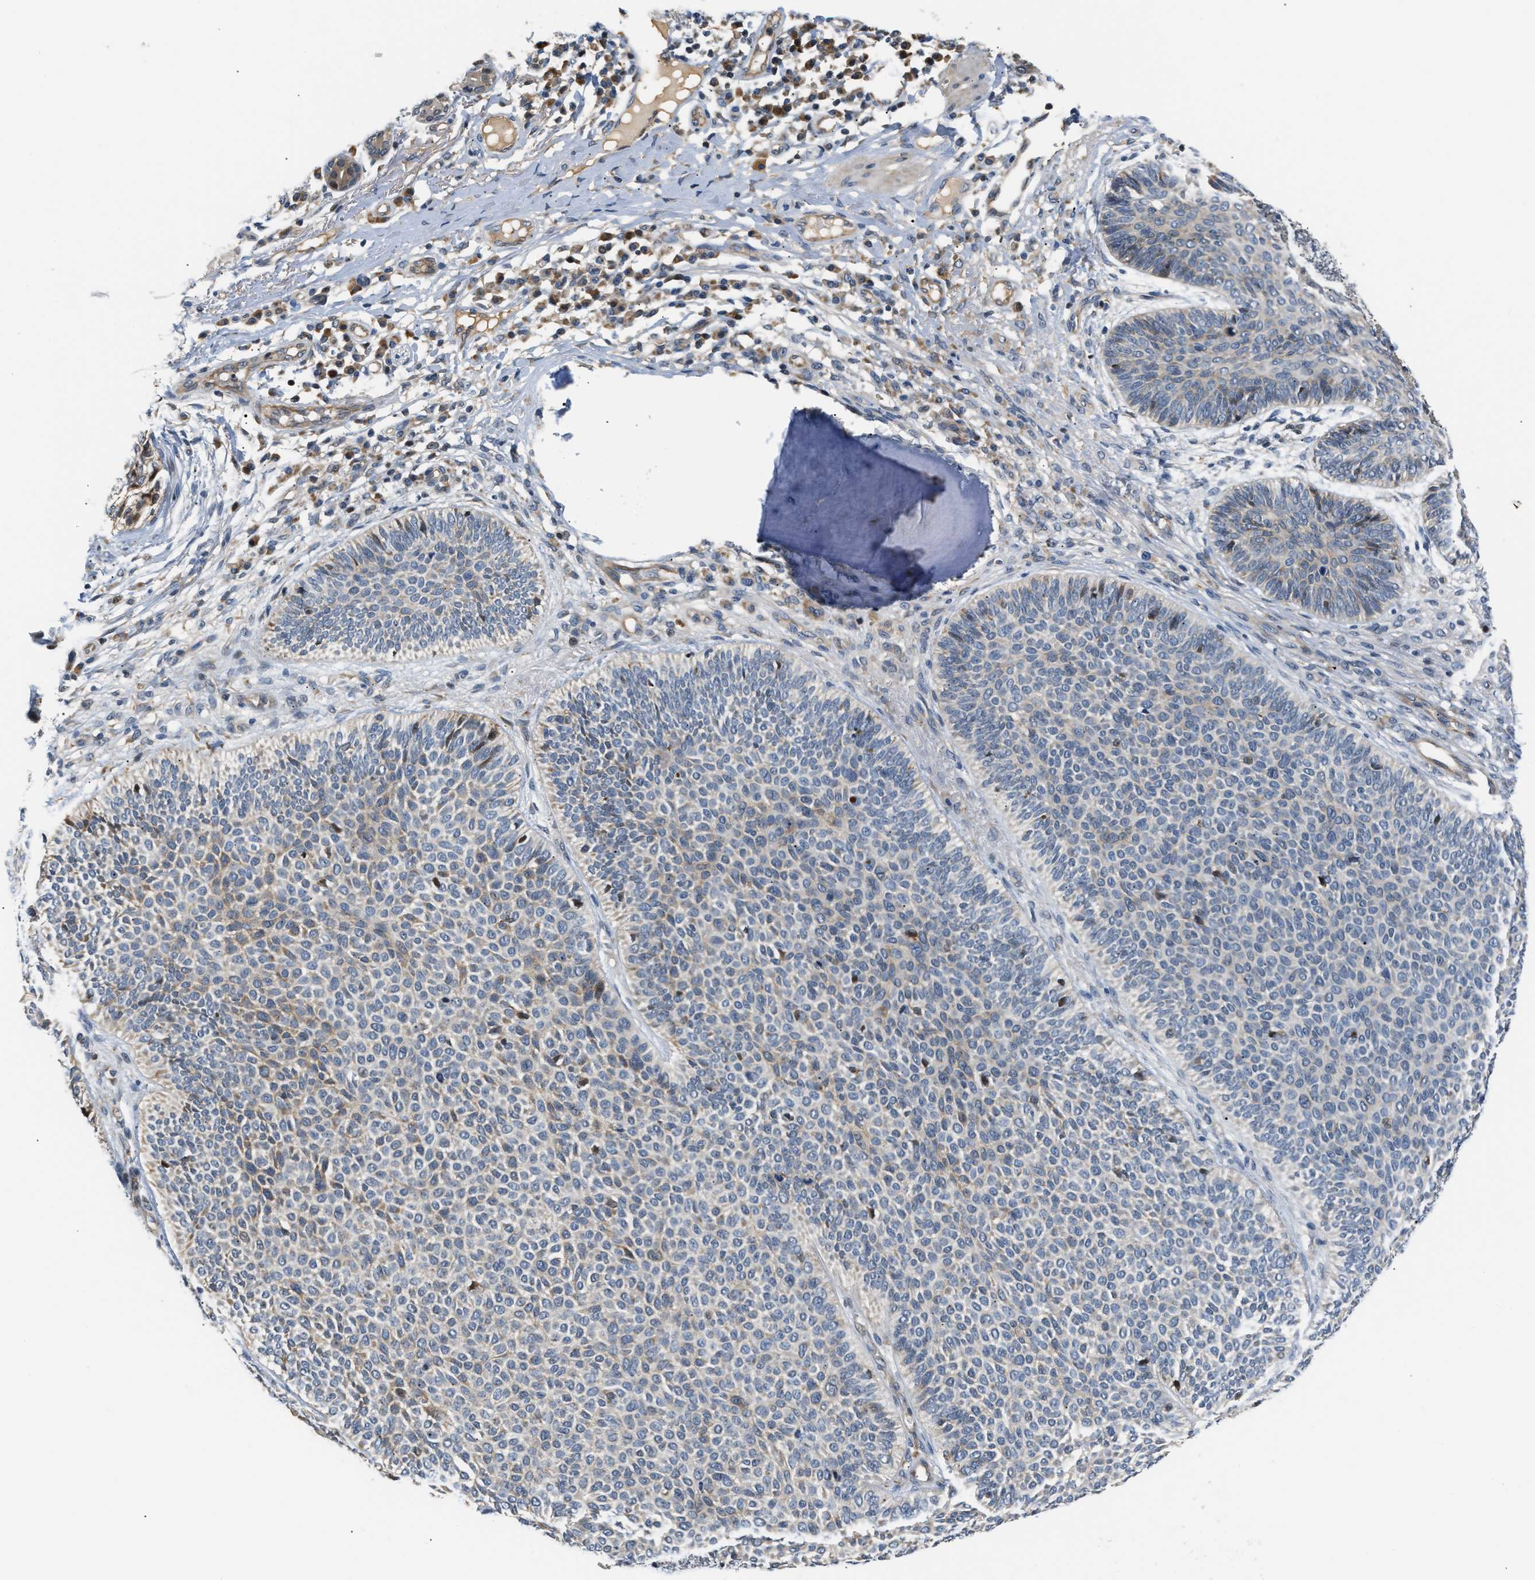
{"staining": {"intensity": "moderate", "quantity": "25%-75%", "location": "cytoplasmic/membranous"}, "tissue": "skin cancer", "cell_type": "Tumor cells", "image_type": "cancer", "snomed": [{"axis": "morphology", "description": "Normal tissue, NOS"}, {"axis": "morphology", "description": "Basal cell carcinoma"}, {"axis": "topography", "description": "Skin"}], "caption": "A brown stain shows moderate cytoplasmic/membranous expression of a protein in skin cancer tumor cells. Immunohistochemistry (ihc) stains the protein in brown and the nuclei are stained blue.", "gene": "TNIP2", "patient": {"sex": "male", "age": 52}}